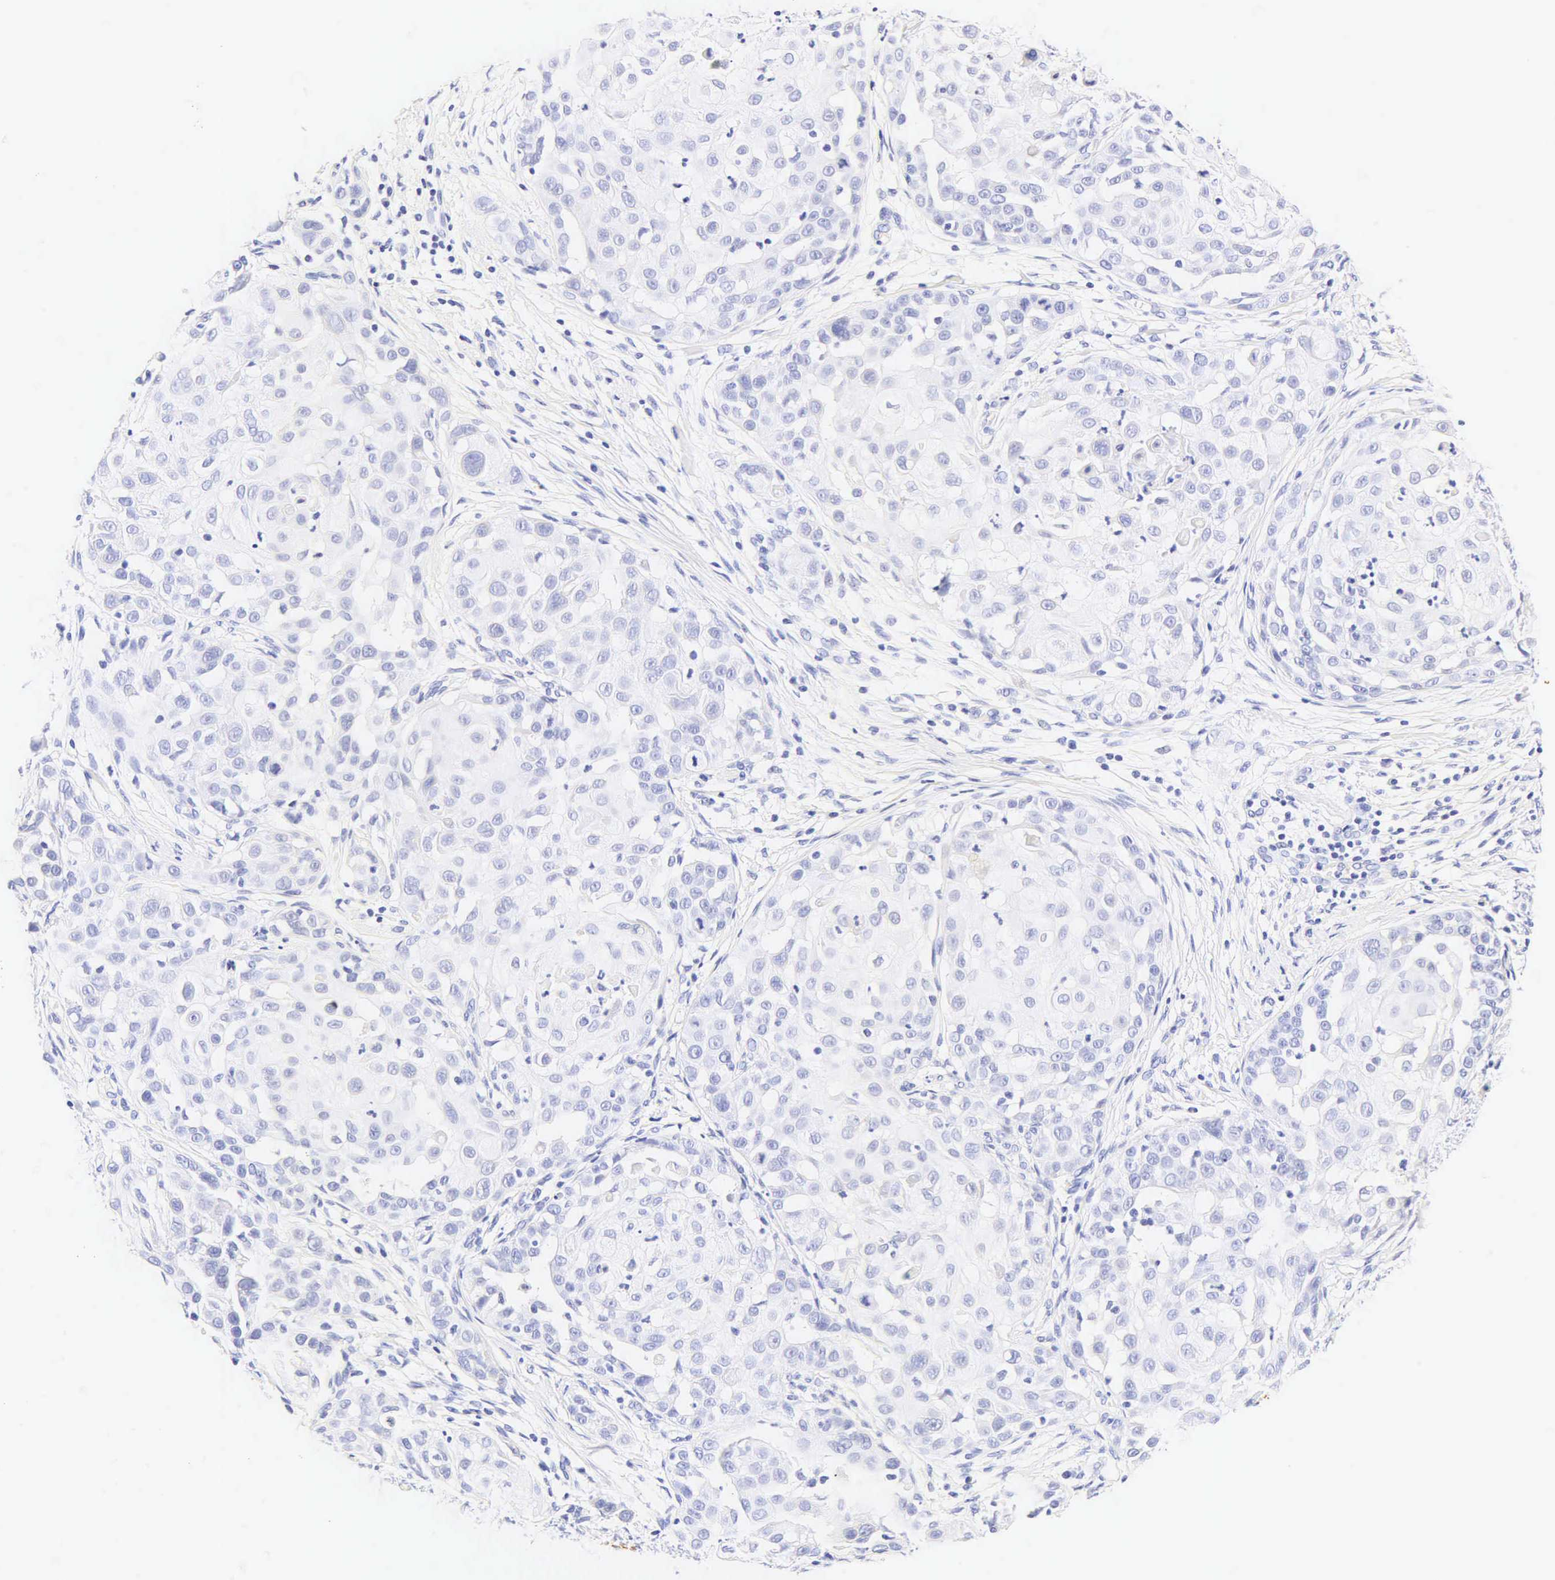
{"staining": {"intensity": "negative", "quantity": "none", "location": "none"}, "tissue": "skin cancer", "cell_type": "Tumor cells", "image_type": "cancer", "snomed": [{"axis": "morphology", "description": "Squamous cell carcinoma, NOS"}, {"axis": "topography", "description": "Skin"}], "caption": "Tumor cells are negative for protein expression in human skin cancer. The staining is performed using DAB brown chromogen with nuclei counter-stained in using hematoxylin.", "gene": "CALD1", "patient": {"sex": "female", "age": 57}}